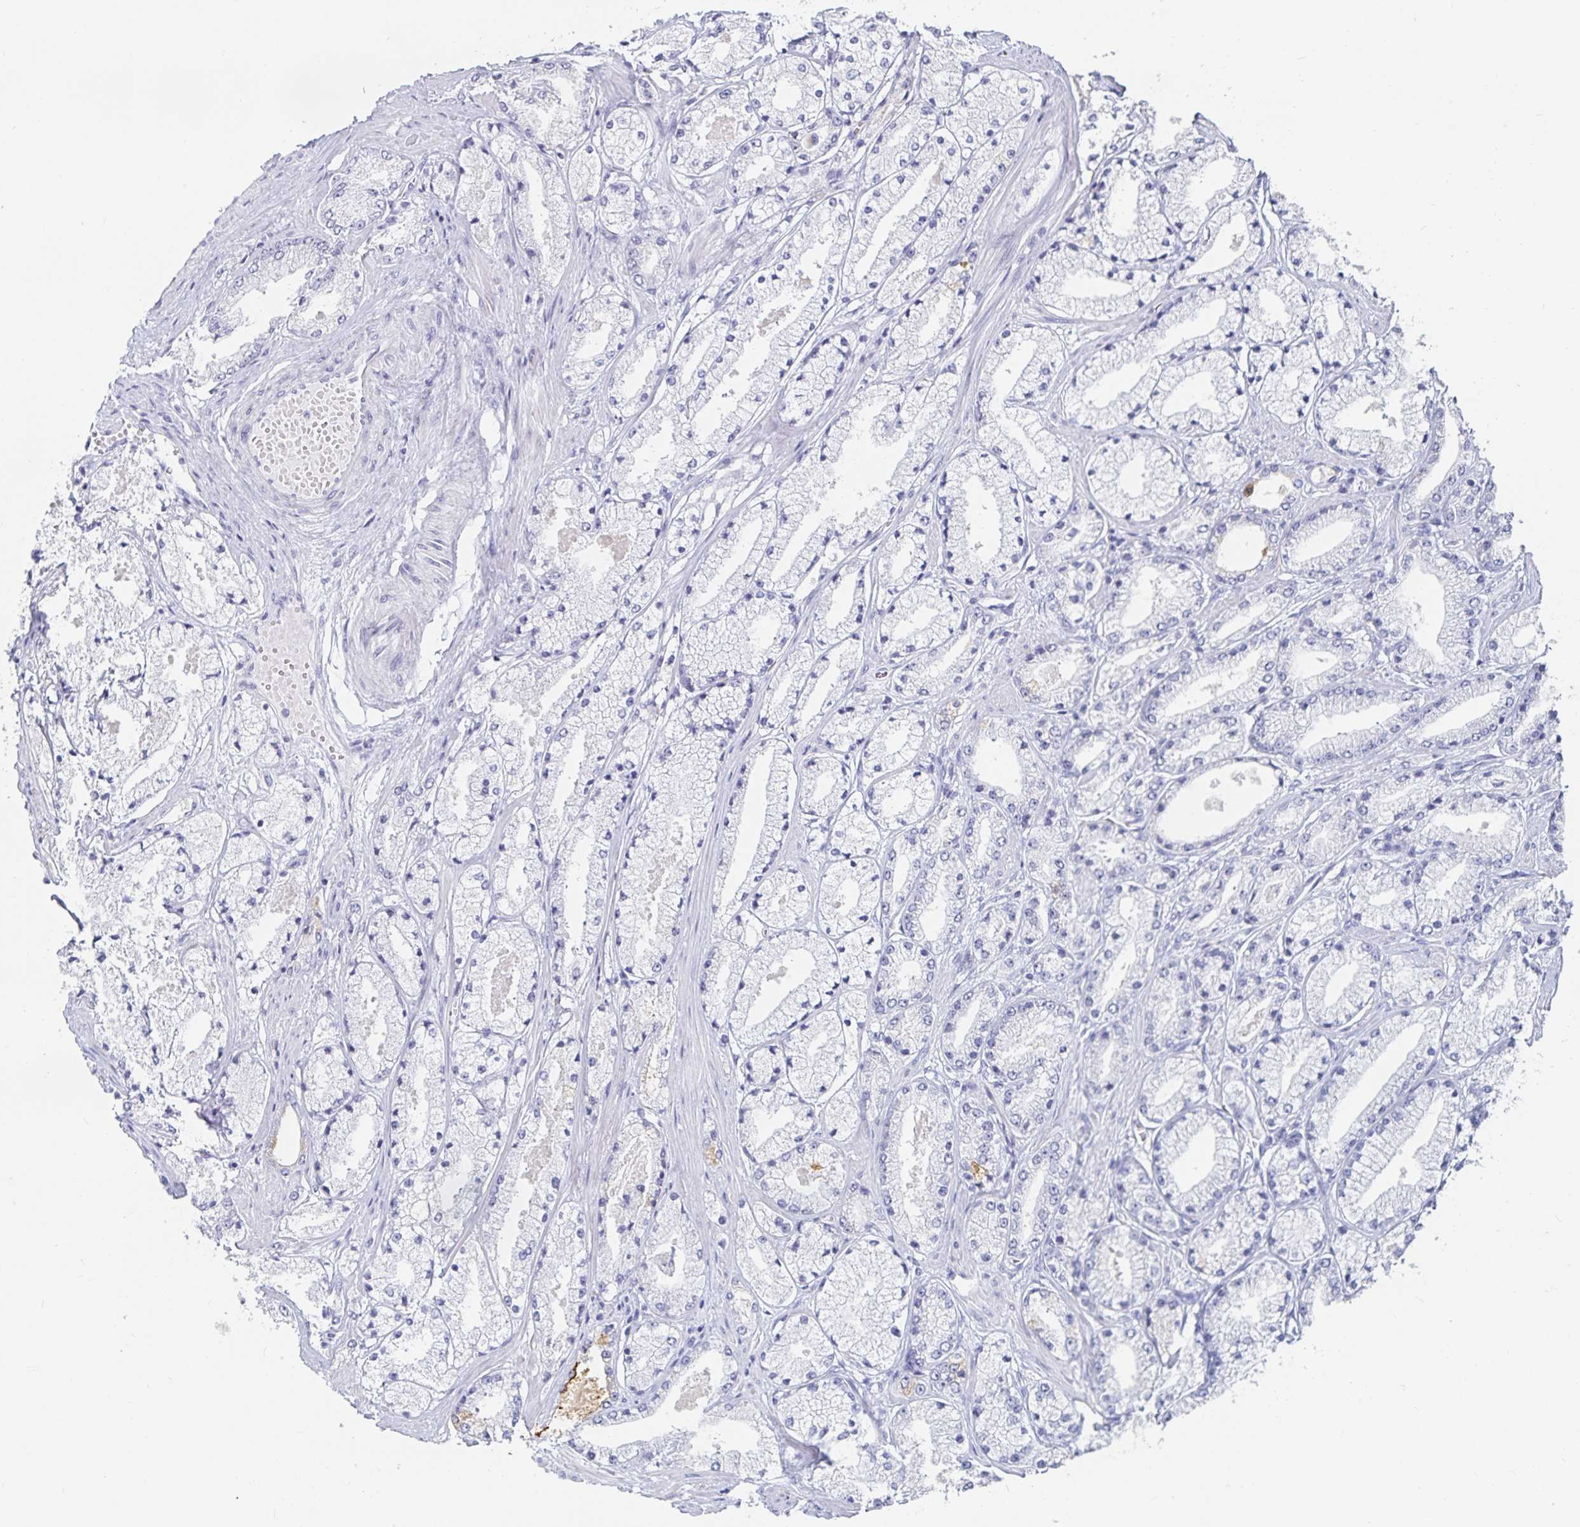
{"staining": {"intensity": "negative", "quantity": "none", "location": "none"}, "tissue": "prostate cancer", "cell_type": "Tumor cells", "image_type": "cancer", "snomed": [{"axis": "morphology", "description": "Adenocarcinoma, High grade"}, {"axis": "topography", "description": "Prostate"}], "caption": "Prostate cancer (adenocarcinoma (high-grade)) was stained to show a protein in brown. There is no significant expression in tumor cells.", "gene": "SFTPA1", "patient": {"sex": "male", "age": 63}}